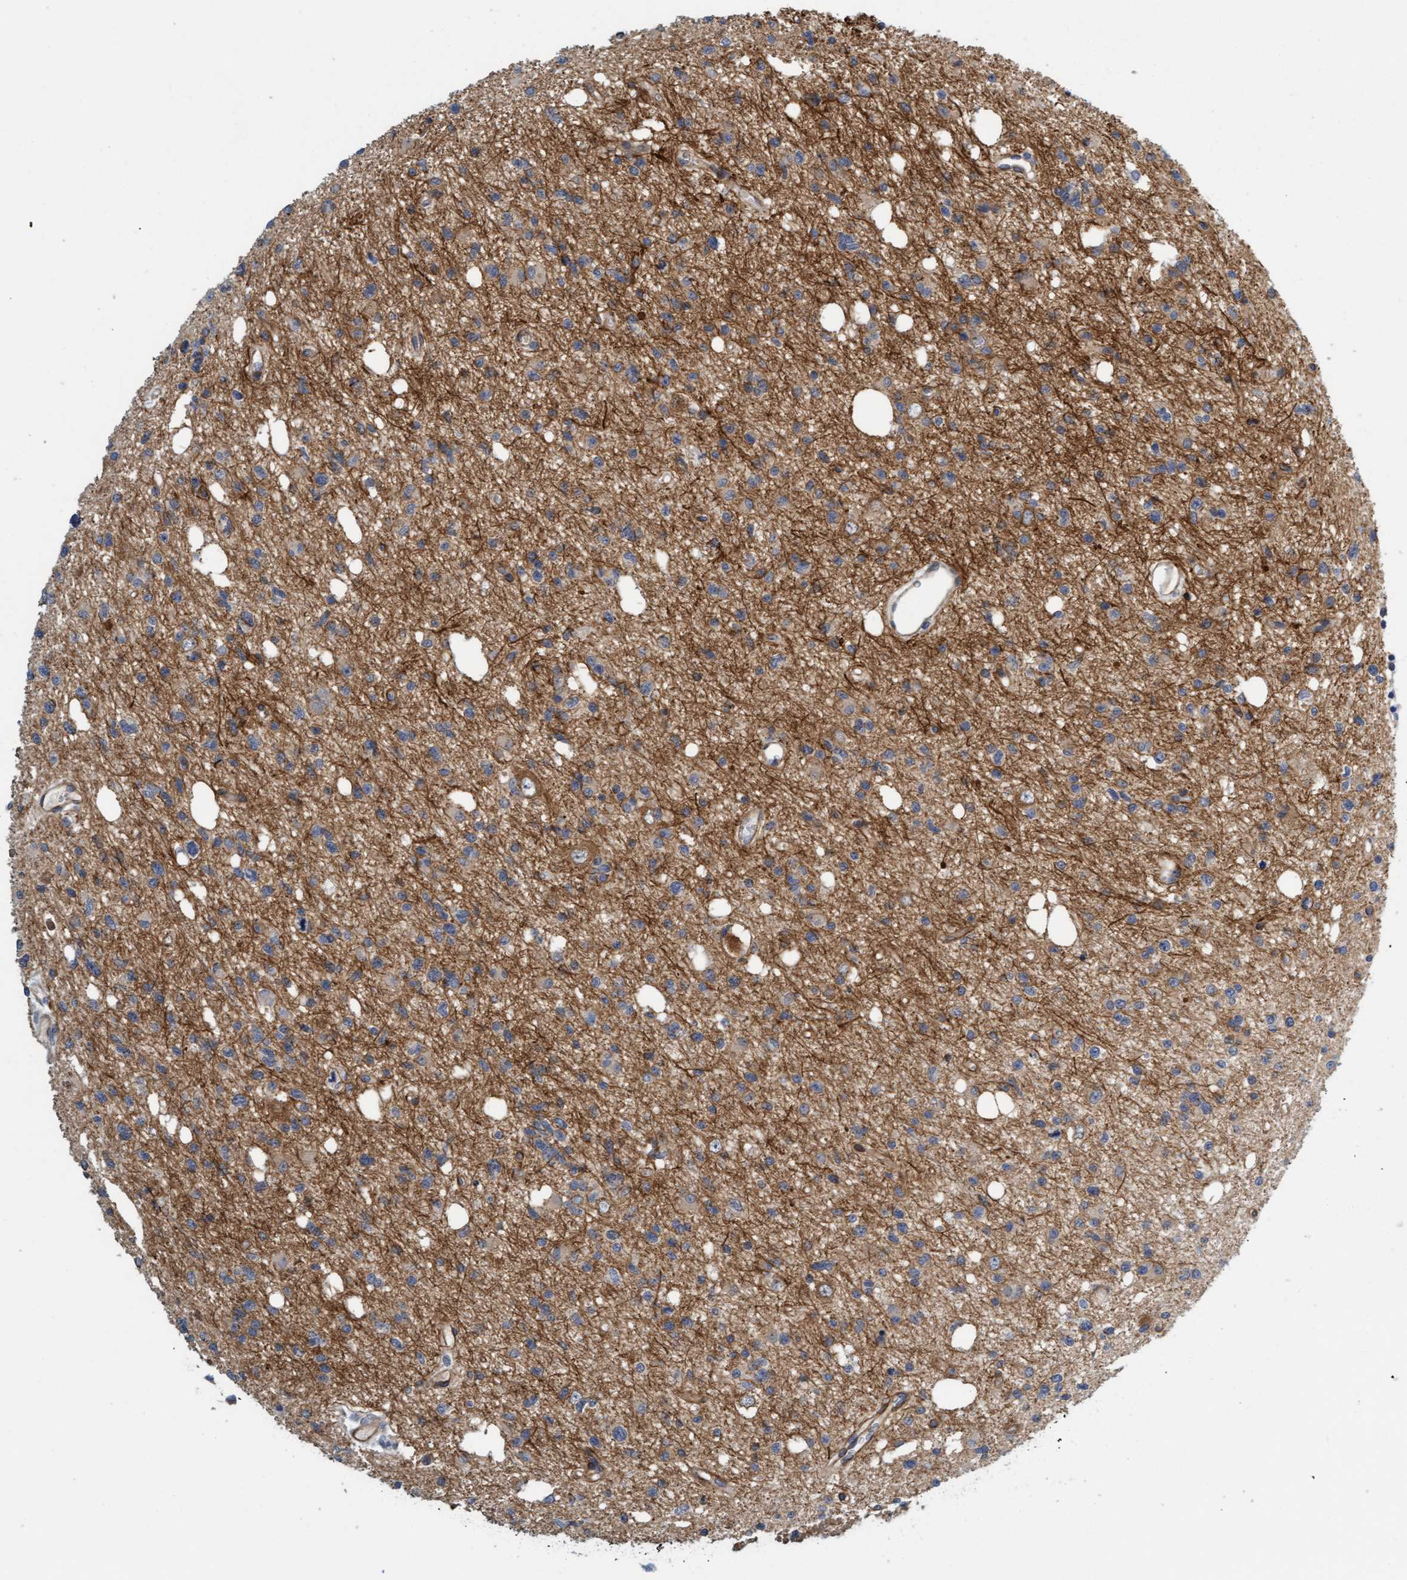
{"staining": {"intensity": "weak", "quantity": ">75%", "location": "cytoplasmic/membranous"}, "tissue": "glioma", "cell_type": "Tumor cells", "image_type": "cancer", "snomed": [{"axis": "morphology", "description": "Glioma, malignant, High grade"}, {"axis": "topography", "description": "Brain"}], "caption": "Glioma stained with a brown dye displays weak cytoplasmic/membranous positive staining in about >75% of tumor cells.", "gene": "TSTD2", "patient": {"sex": "female", "age": 62}}